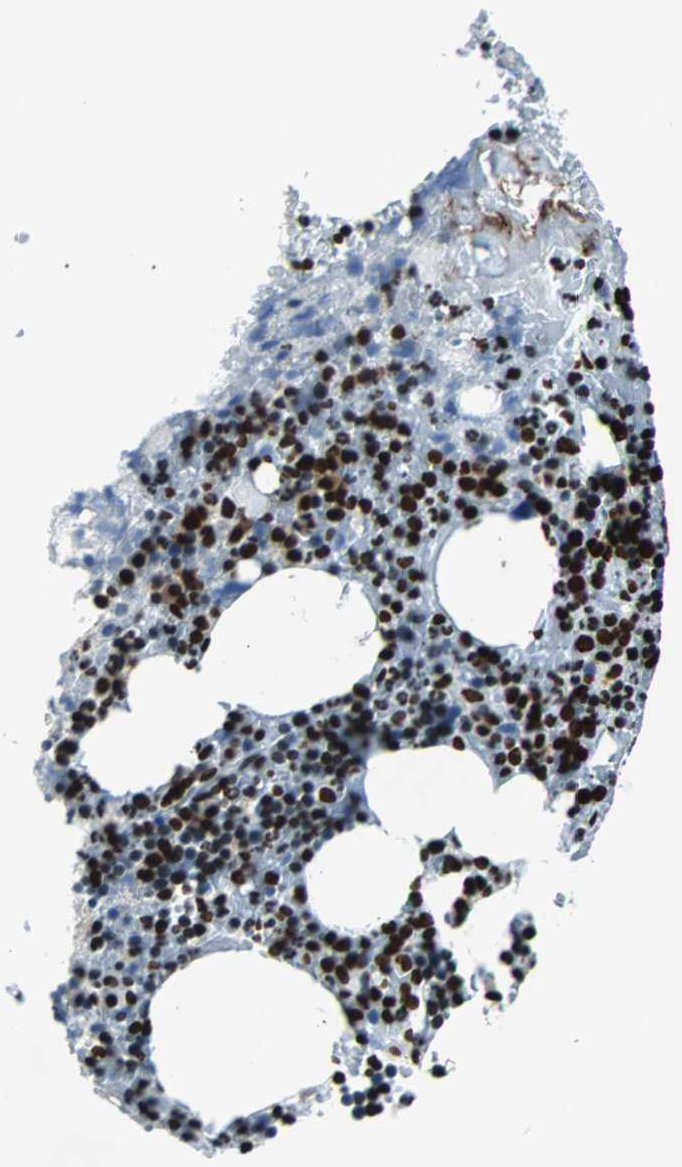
{"staining": {"intensity": "strong", "quantity": ">75%", "location": "nuclear"}, "tissue": "bone marrow", "cell_type": "Hematopoietic cells", "image_type": "normal", "snomed": [{"axis": "morphology", "description": "Normal tissue, NOS"}, {"axis": "topography", "description": "Bone marrow"}], "caption": "An immunohistochemistry micrograph of benign tissue is shown. Protein staining in brown labels strong nuclear positivity in bone marrow within hematopoietic cells. The protein of interest is stained brown, and the nuclei are stained in blue (DAB (3,3'-diaminobenzidine) IHC with brightfield microscopy, high magnification).", "gene": "FUBP1", "patient": {"sex": "female", "age": 66}}